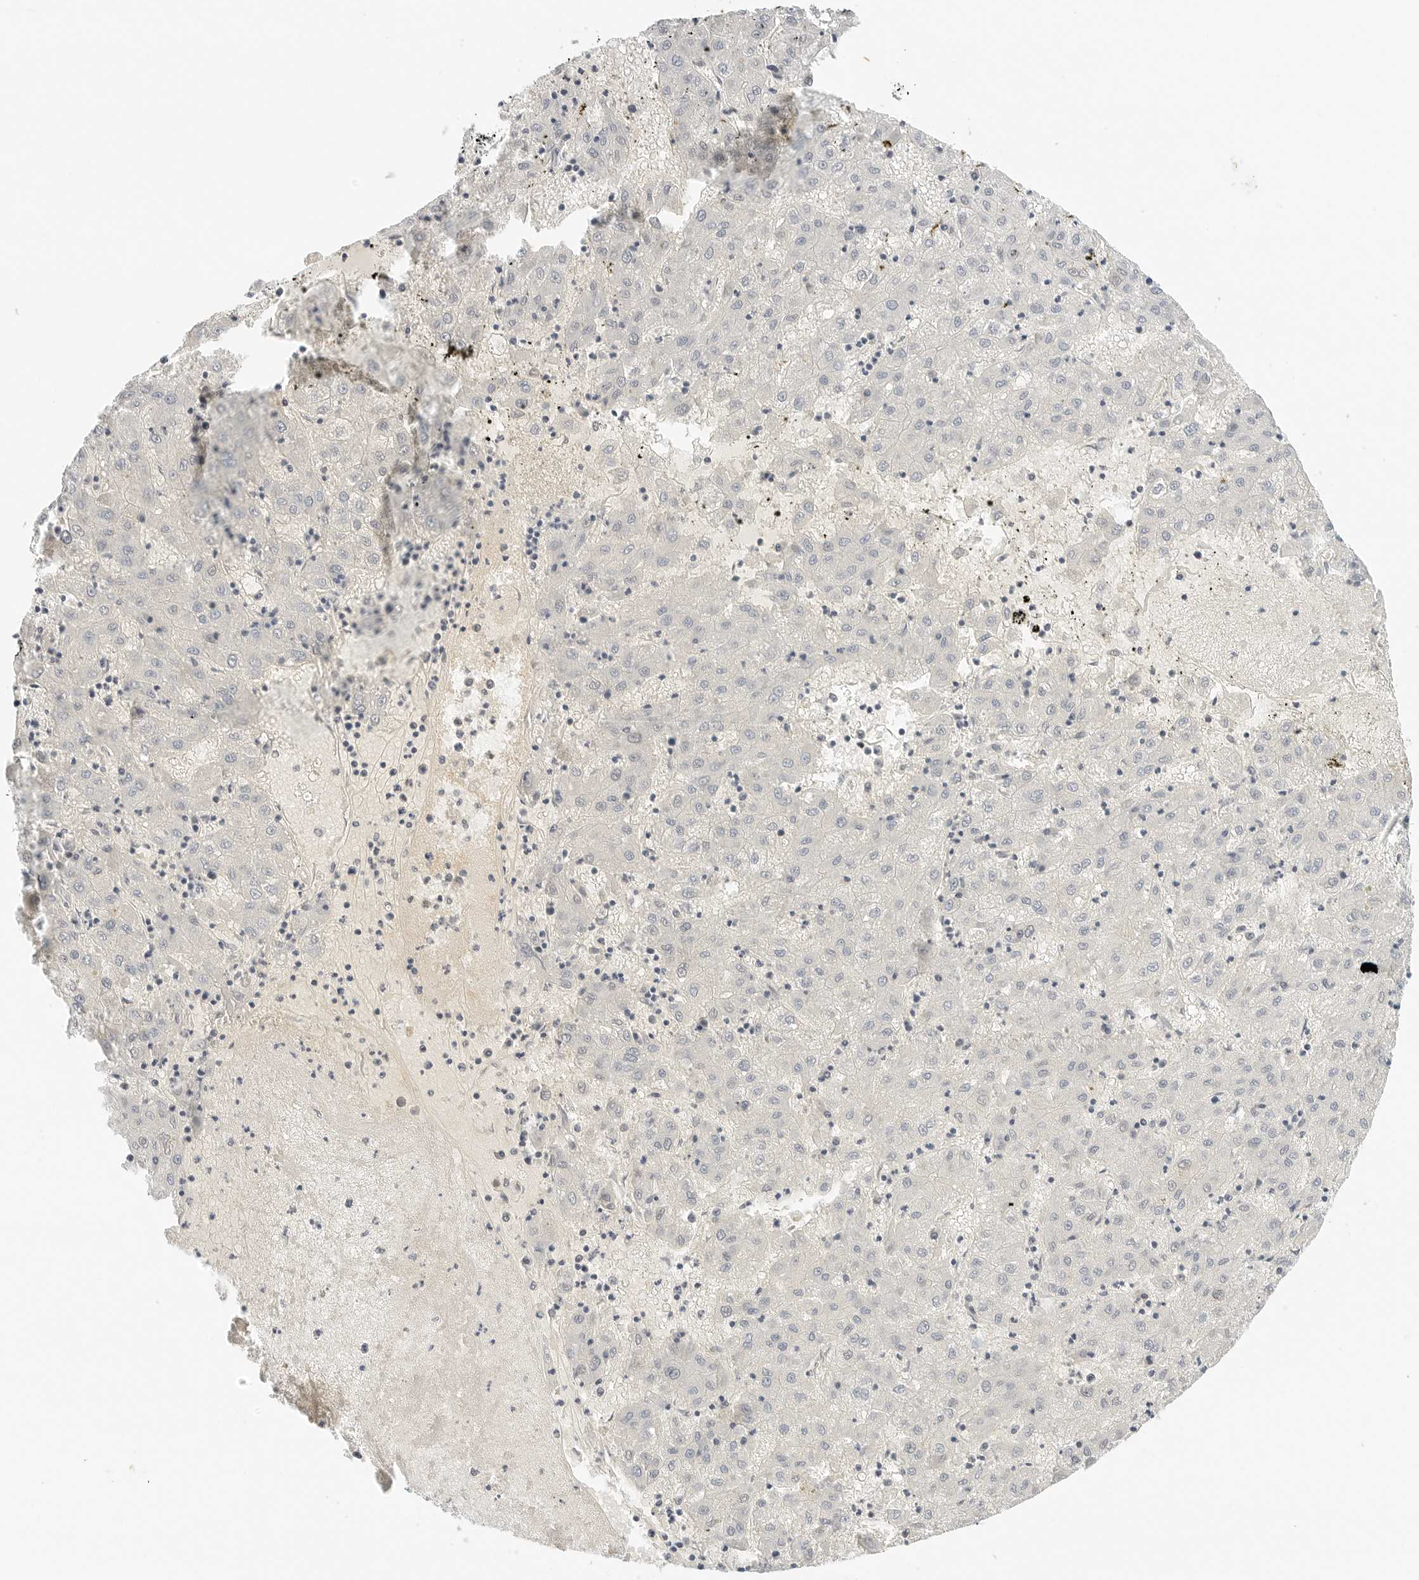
{"staining": {"intensity": "negative", "quantity": "none", "location": "none"}, "tissue": "liver cancer", "cell_type": "Tumor cells", "image_type": "cancer", "snomed": [{"axis": "morphology", "description": "Carcinoma, Hepatocellular, NOS"}, {"axis": "topography", "description": "Liver"}], "caption": "DAB (3,3'-diaminobenzidine) immunohistochemical staining of human liver cancer (hepatocellular carcinoma) reveals no significant staining in tumor cells. The staining was performed using DAB to visualize the protein expression in brown, while the nuclei were stained in blue with hematoxylin (Magnification: 20x).", "gene": "PKDCC", "patient": {"sex": "male", "age": 72}}